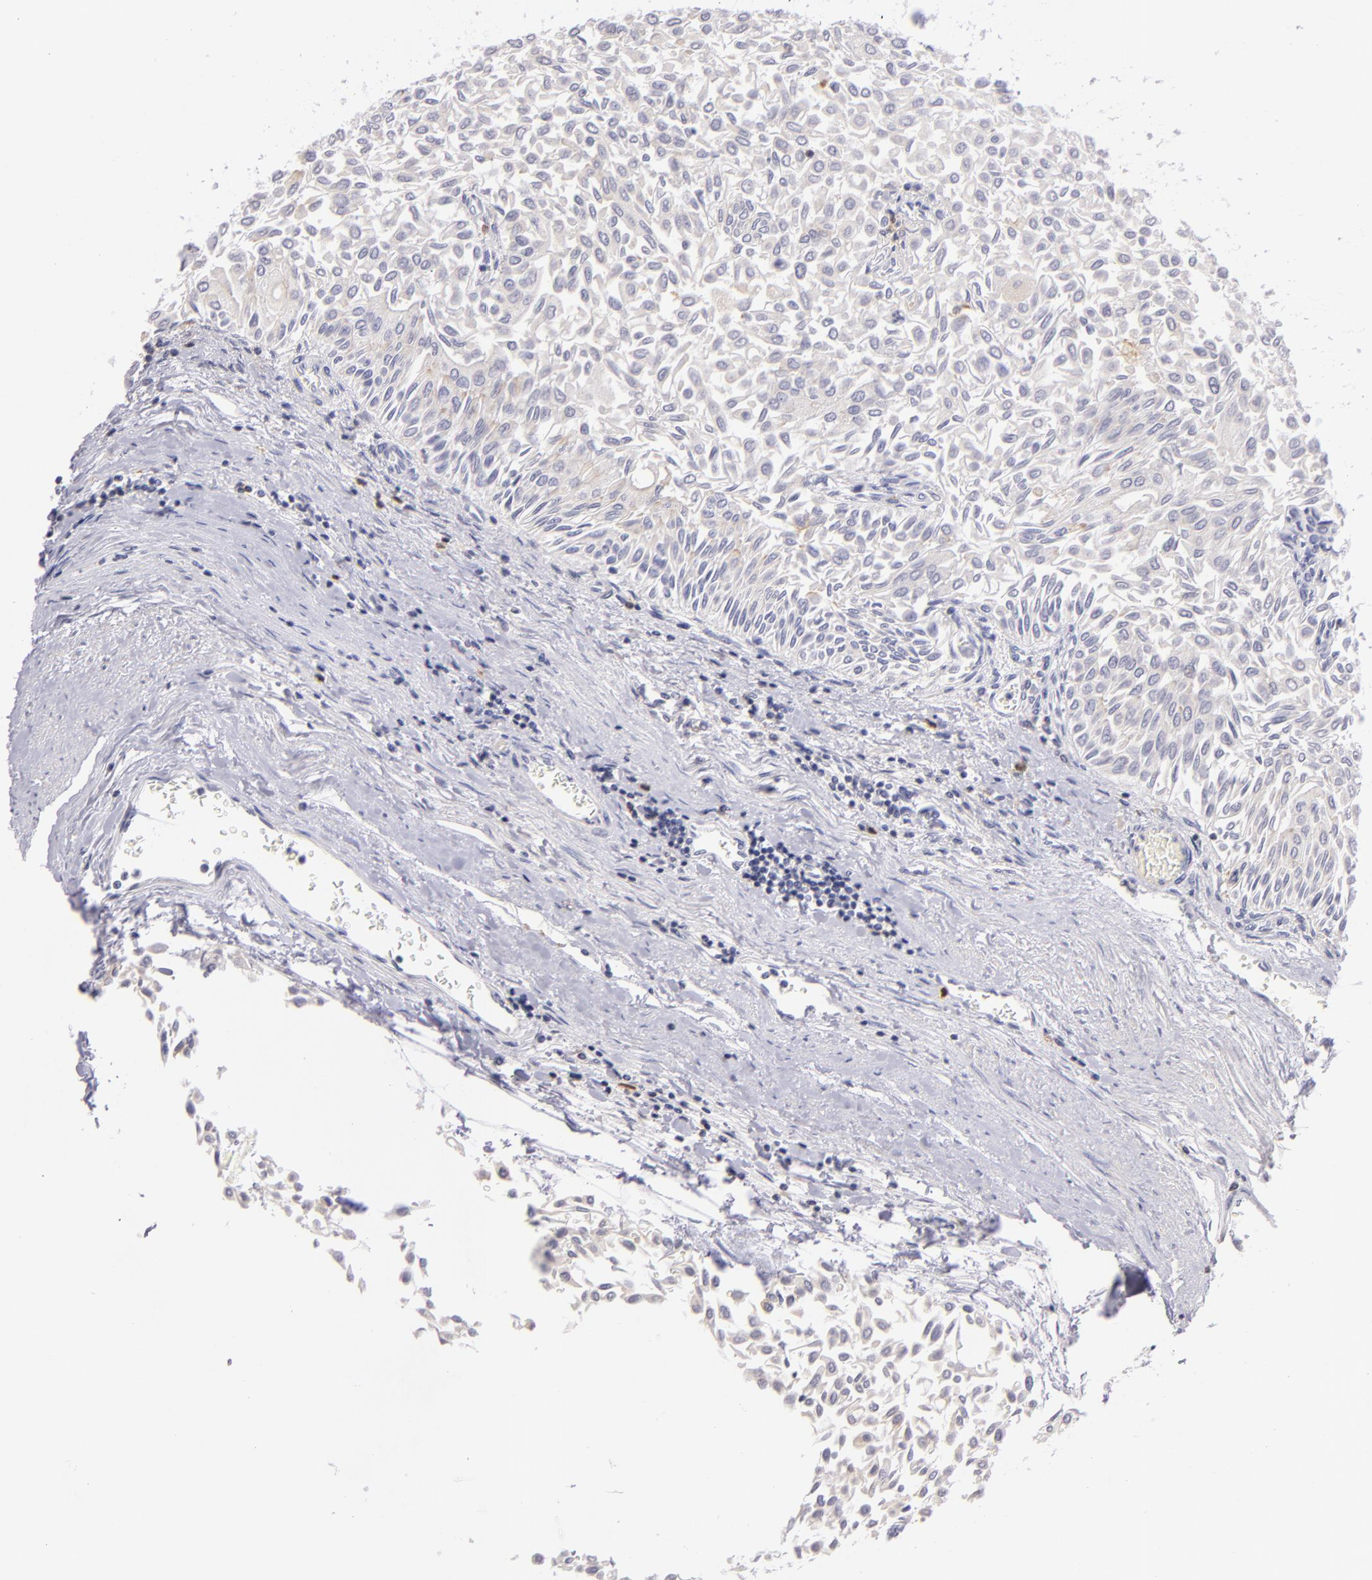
{"staining": {"intensity": "negative", "quantity": "none", "location": "none"}, "tissue": "urothelial cancer", "cell_type": "Tumor cells", "image_type": "cancer", "snomed": [{"axis": "morphology", "description": "Urothelial carcinoma, Low grade"}, {"axis": "topography", "description": "Urinary bladder"}], "caption": "Human urothelial cancer stained for a protein using IHC displays no positivity in tumor cells.", "gene": "IL2RA", "patient": {"sex": "male", "age": 64}}